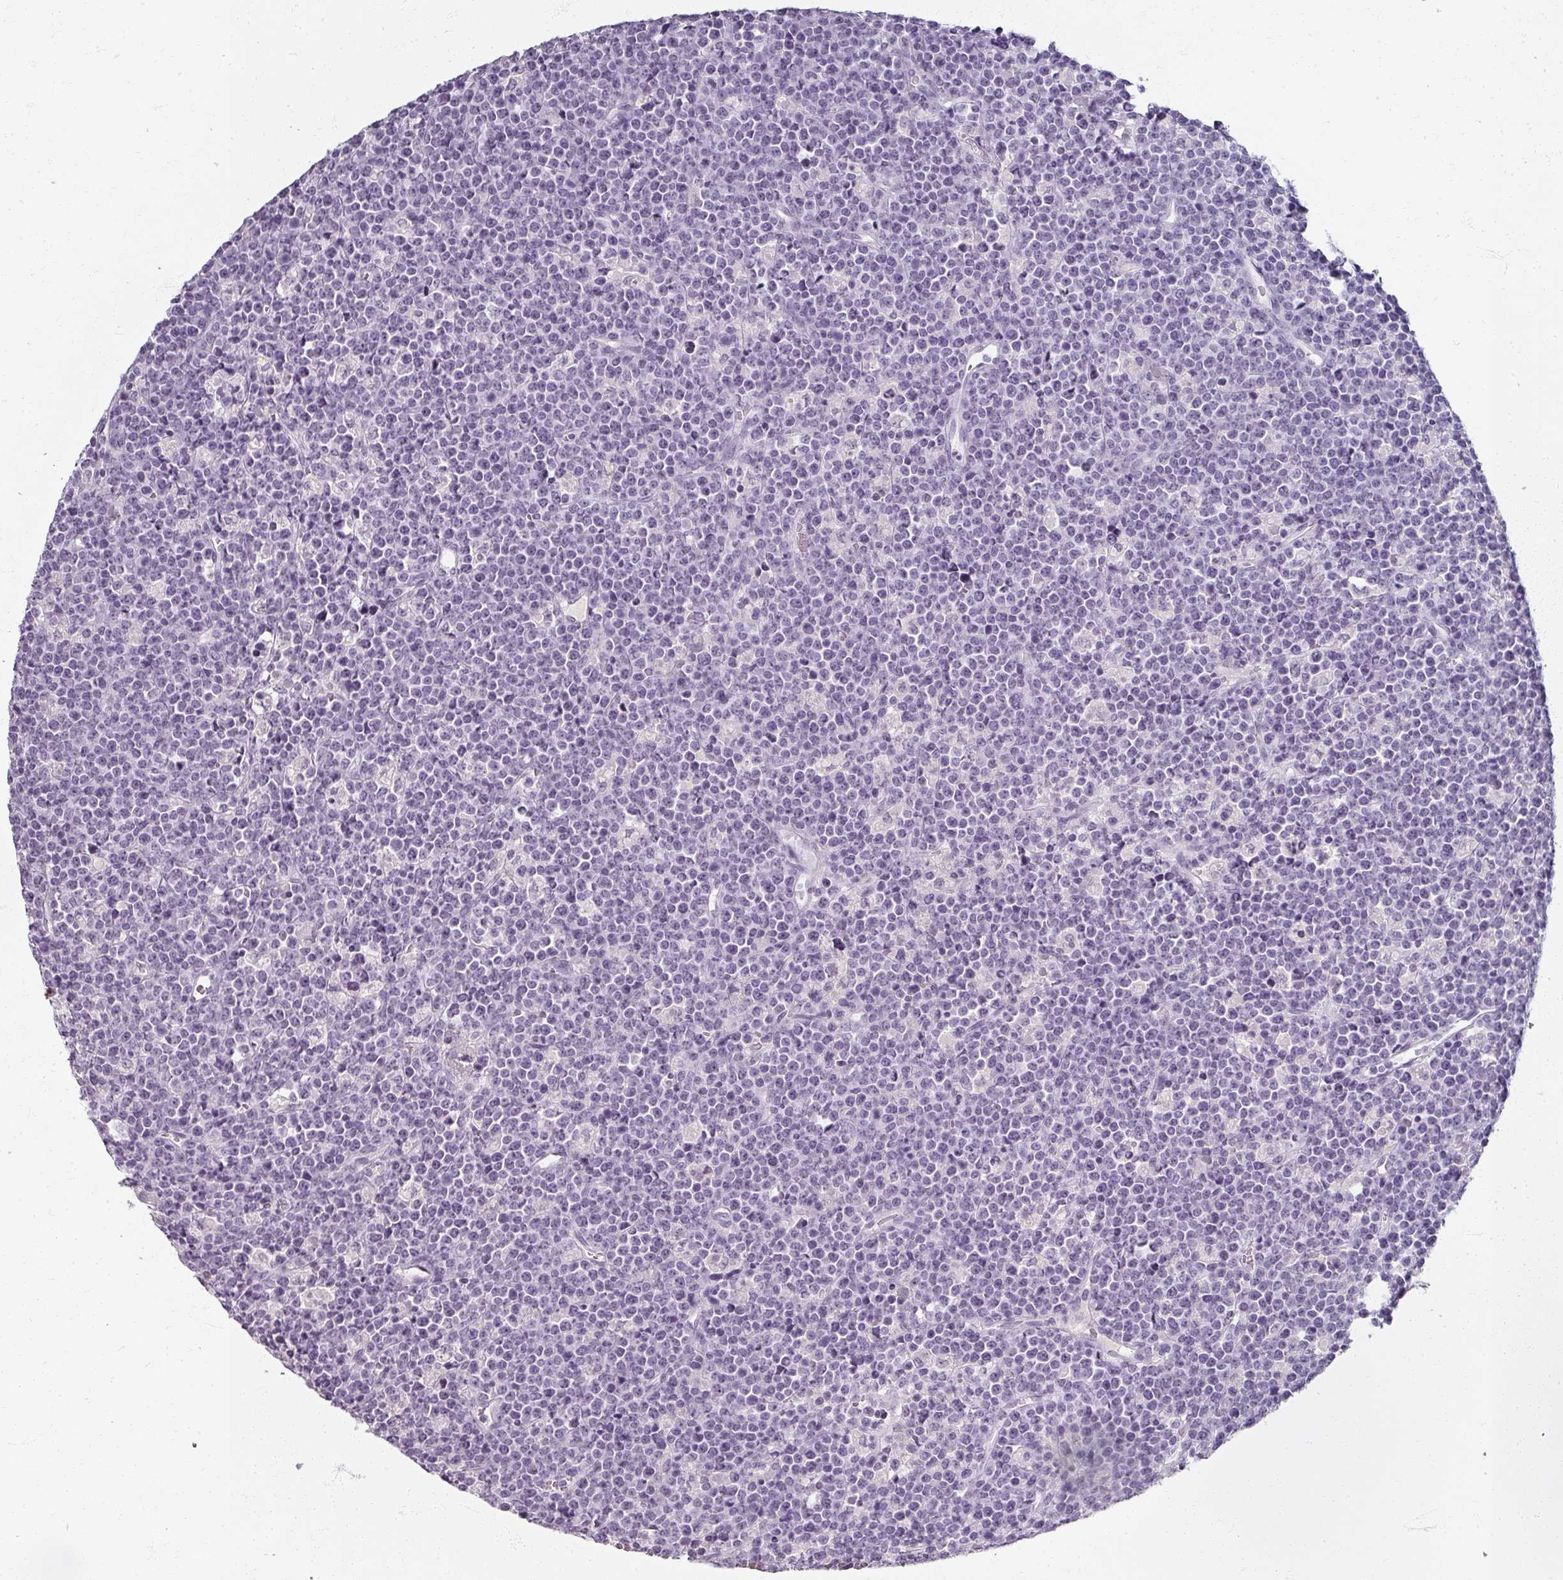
{"staining": {"intensity": "negative", "quantity": "none", "location": "none"}, "tissue": "lymphoma", "cell_type": "Tumor cells", "image_type": "cancer", "snomed": [{"axis": "morphology", "description": "Malignant lymphoma, non-Hodgkin's type, High grade"}, {"axis": "topography", "description": "Ovary"}], "caption": "An immunohistochemistry (IHC) image of lymphoma is shown. There is no staining in tumor cells of lymphoma.", "gene": "REG3G", "patient": {"sex": "female", "age": 56}}